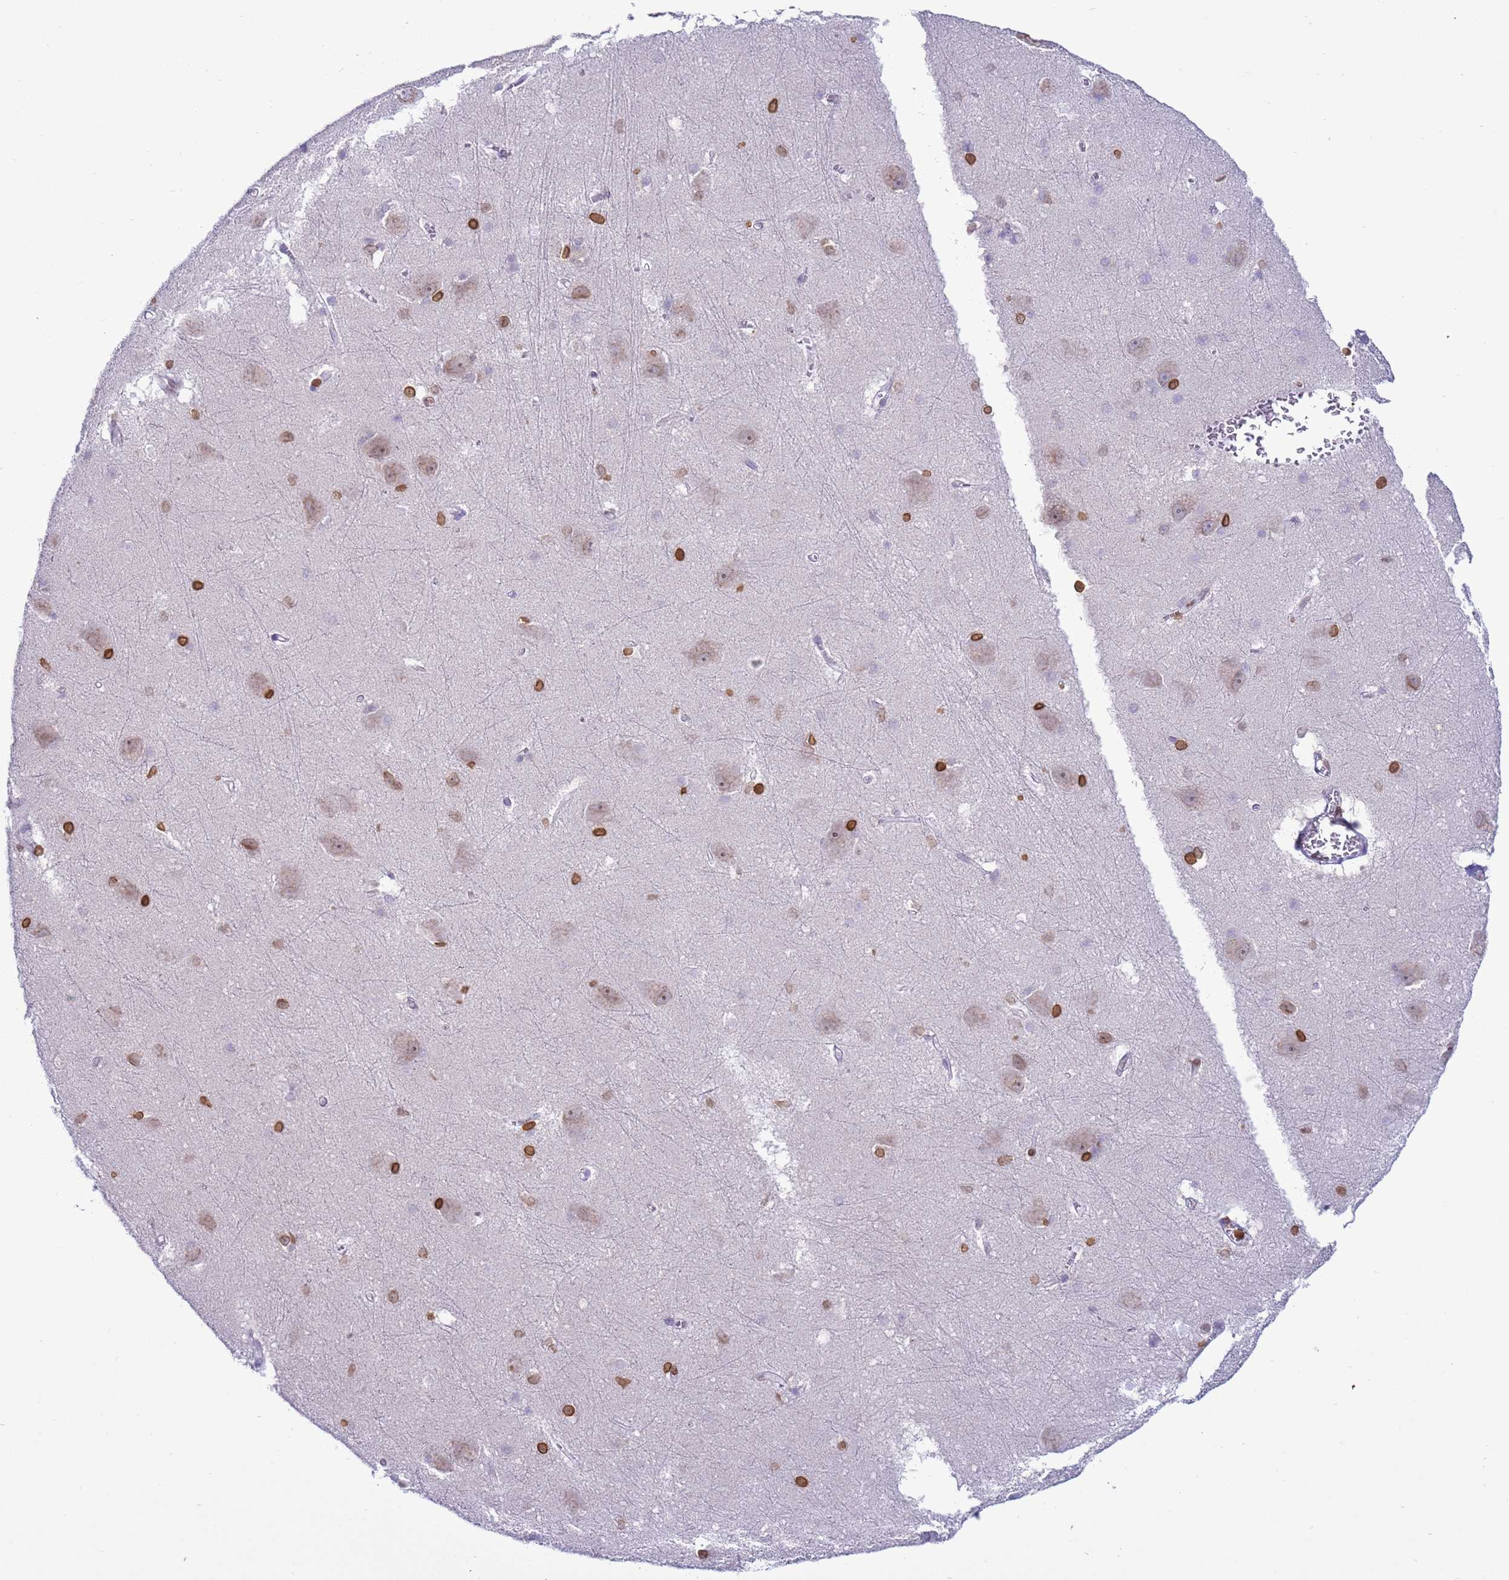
{"staining": {"intensity": "moderate", "quantity": "<25%", "location": "cytoplasmic/membranous,nuclear"}, "tissue": "caudate", "cell_type": "Glial cells", "image_type": "normal", "snomed": [{"axis": "morphology", "description": "Normal tissue, NOS"}, {"axis": "topography", "description": "Lateral ventricle wall"}], "caption": "An immunohistochemistry (IHC) histopathology image of benign tissue is shown. Protein staining in brown highlights moderate cytoplasmic/membranous,nuclear positivity in caudate within glial cells.", "gene": "DHX37", "patient": {"sex": "male", "age": 37}}